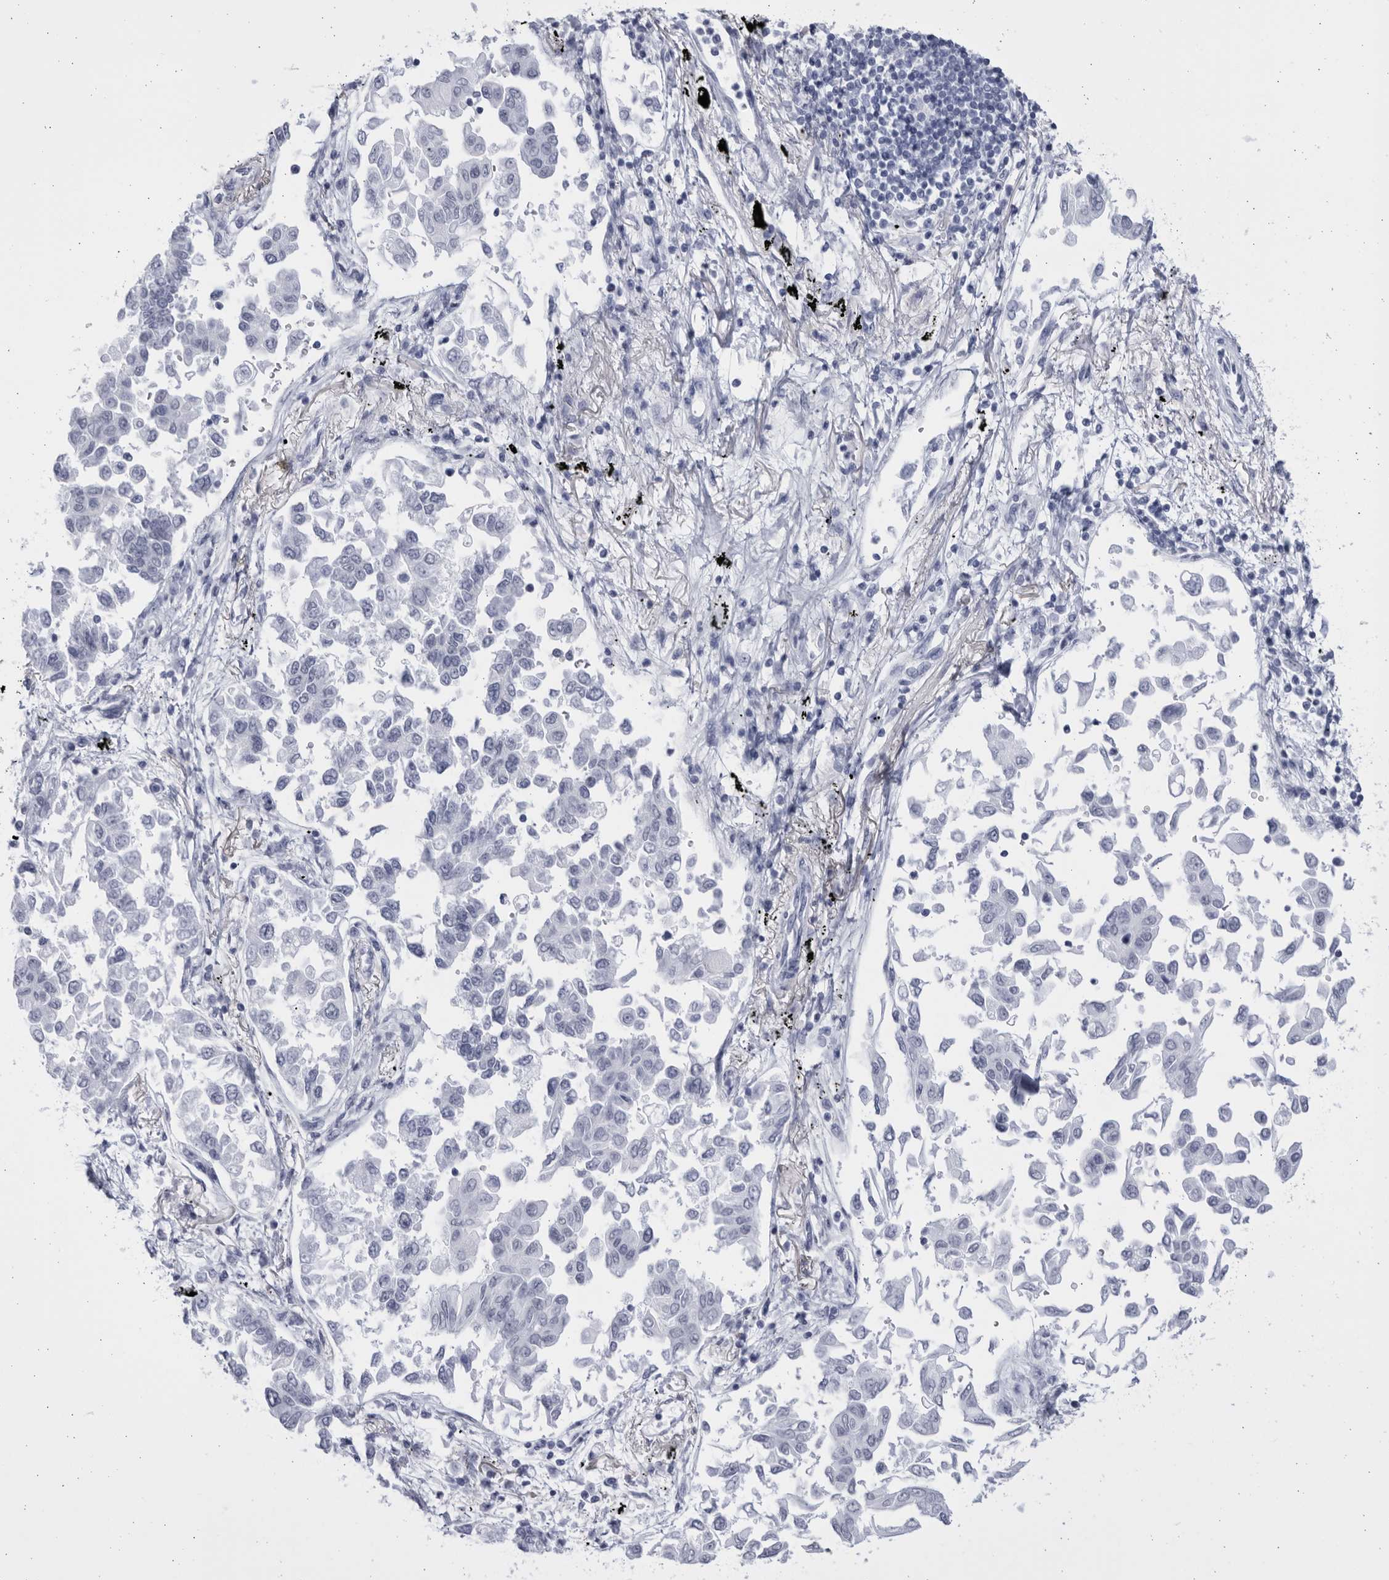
{"staining": {"intensity": "negative", "quantity": "none", "location": "none"}, "tissue": "lung cancer", "cell_type": "Tumor cells", "image_type": "cancer", "snomed": [{"axis": "morphology", "description": "Adenocarcinoma, NOS"}, {"axis": "topography", "description": "Lung"}], "caption": "Immunohistochemistry of human lung adenocarcinoma reveals no positivity in tumor cells.", "gene": "CCDC181", "patient": {"sex": "female", "age": 67}}